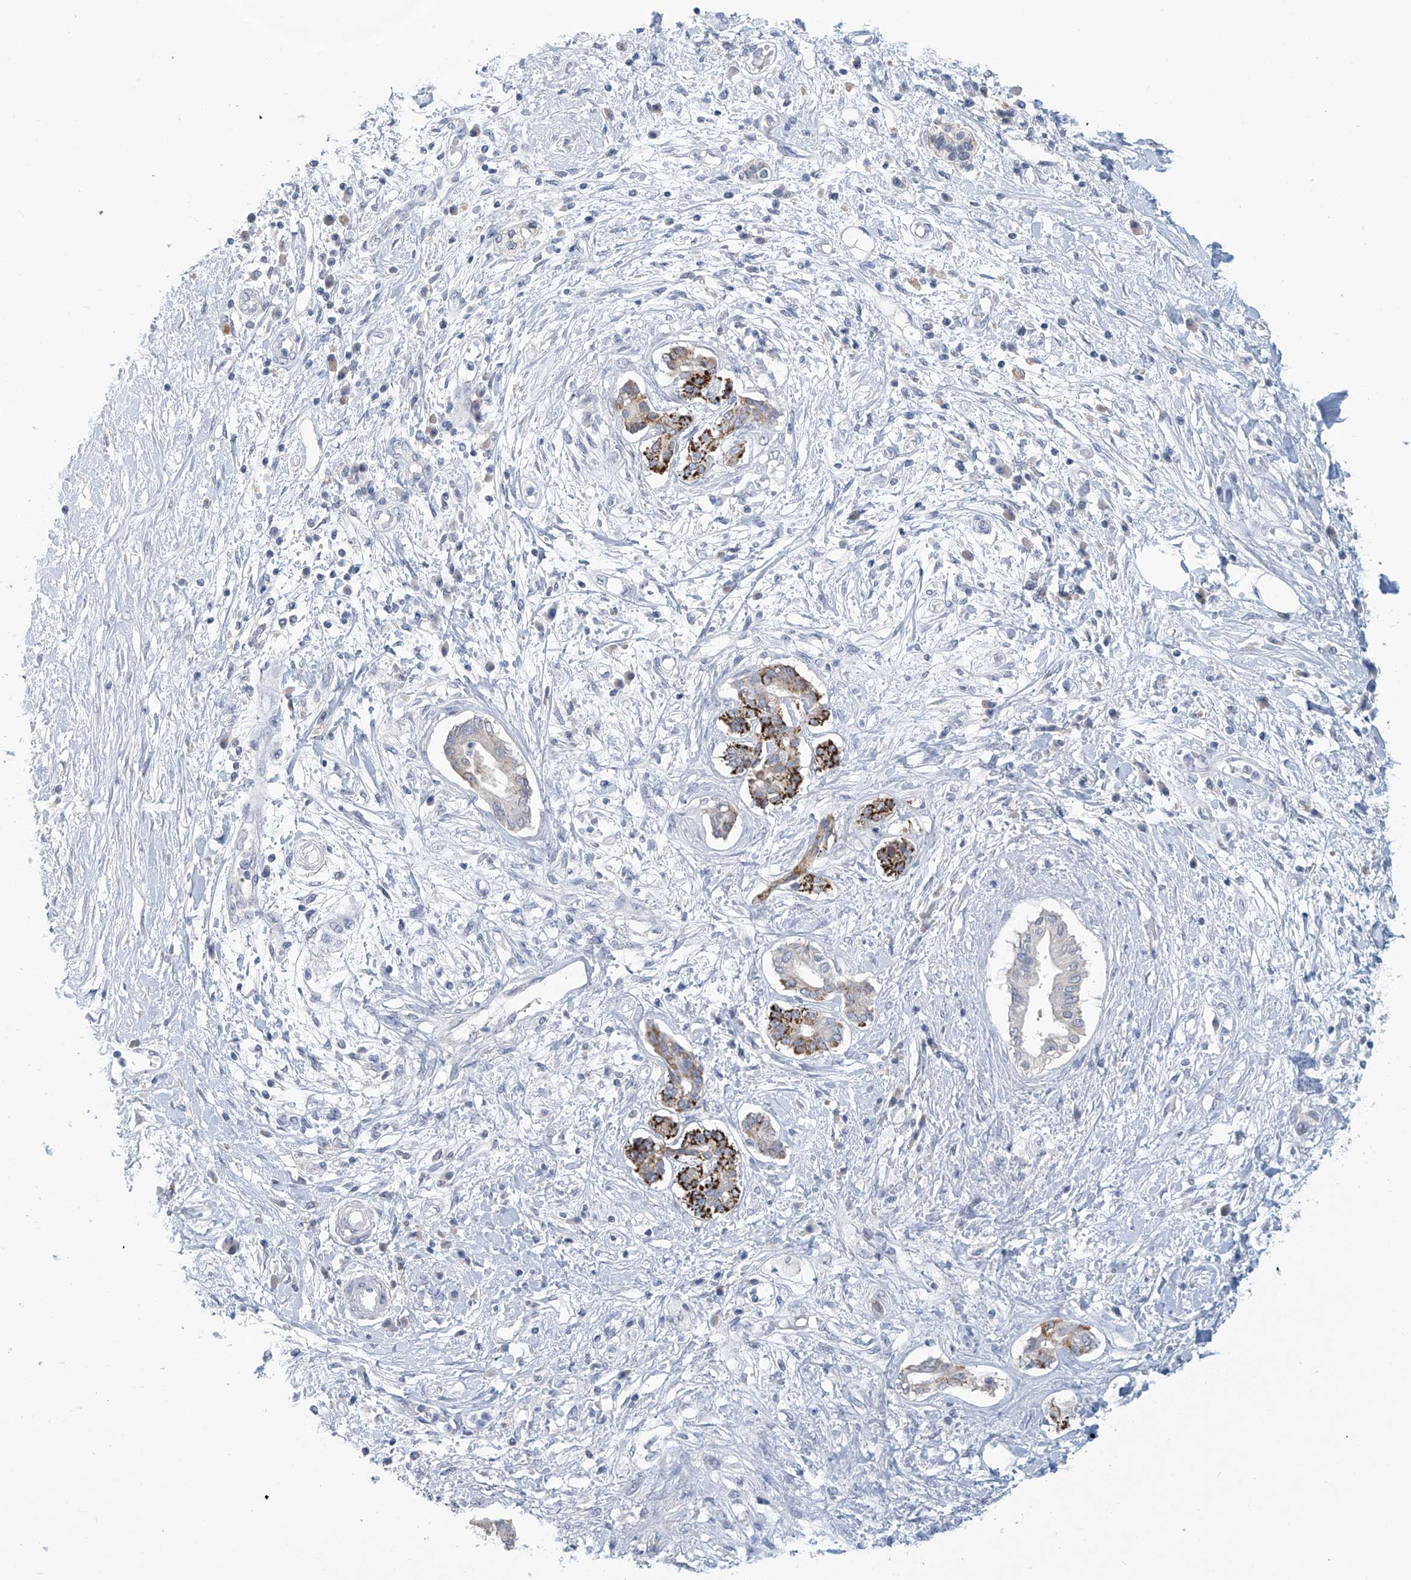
{"staining": {"intensity": "negative", "quantity": "none", "location": "none"}, "tissue": "pancreatic cancer", "cell_type": "Tumor cells", "image_type": "cancer", "snomed": [{"axis": "morphology", "description": "Adenocarcinoma, NOS"}, {"axis": "topography", "description": "Pancreas"}], "caption": "There is no significant expression in tumor cells of pancreatic cancer (adenocarcinoma). (DAB (3,3'-diaminobenzidine) immunohistochemistry with hematoxylin counter stain).", "gene": "IBA57", "patient": {"sex": "female", "age": 56}}